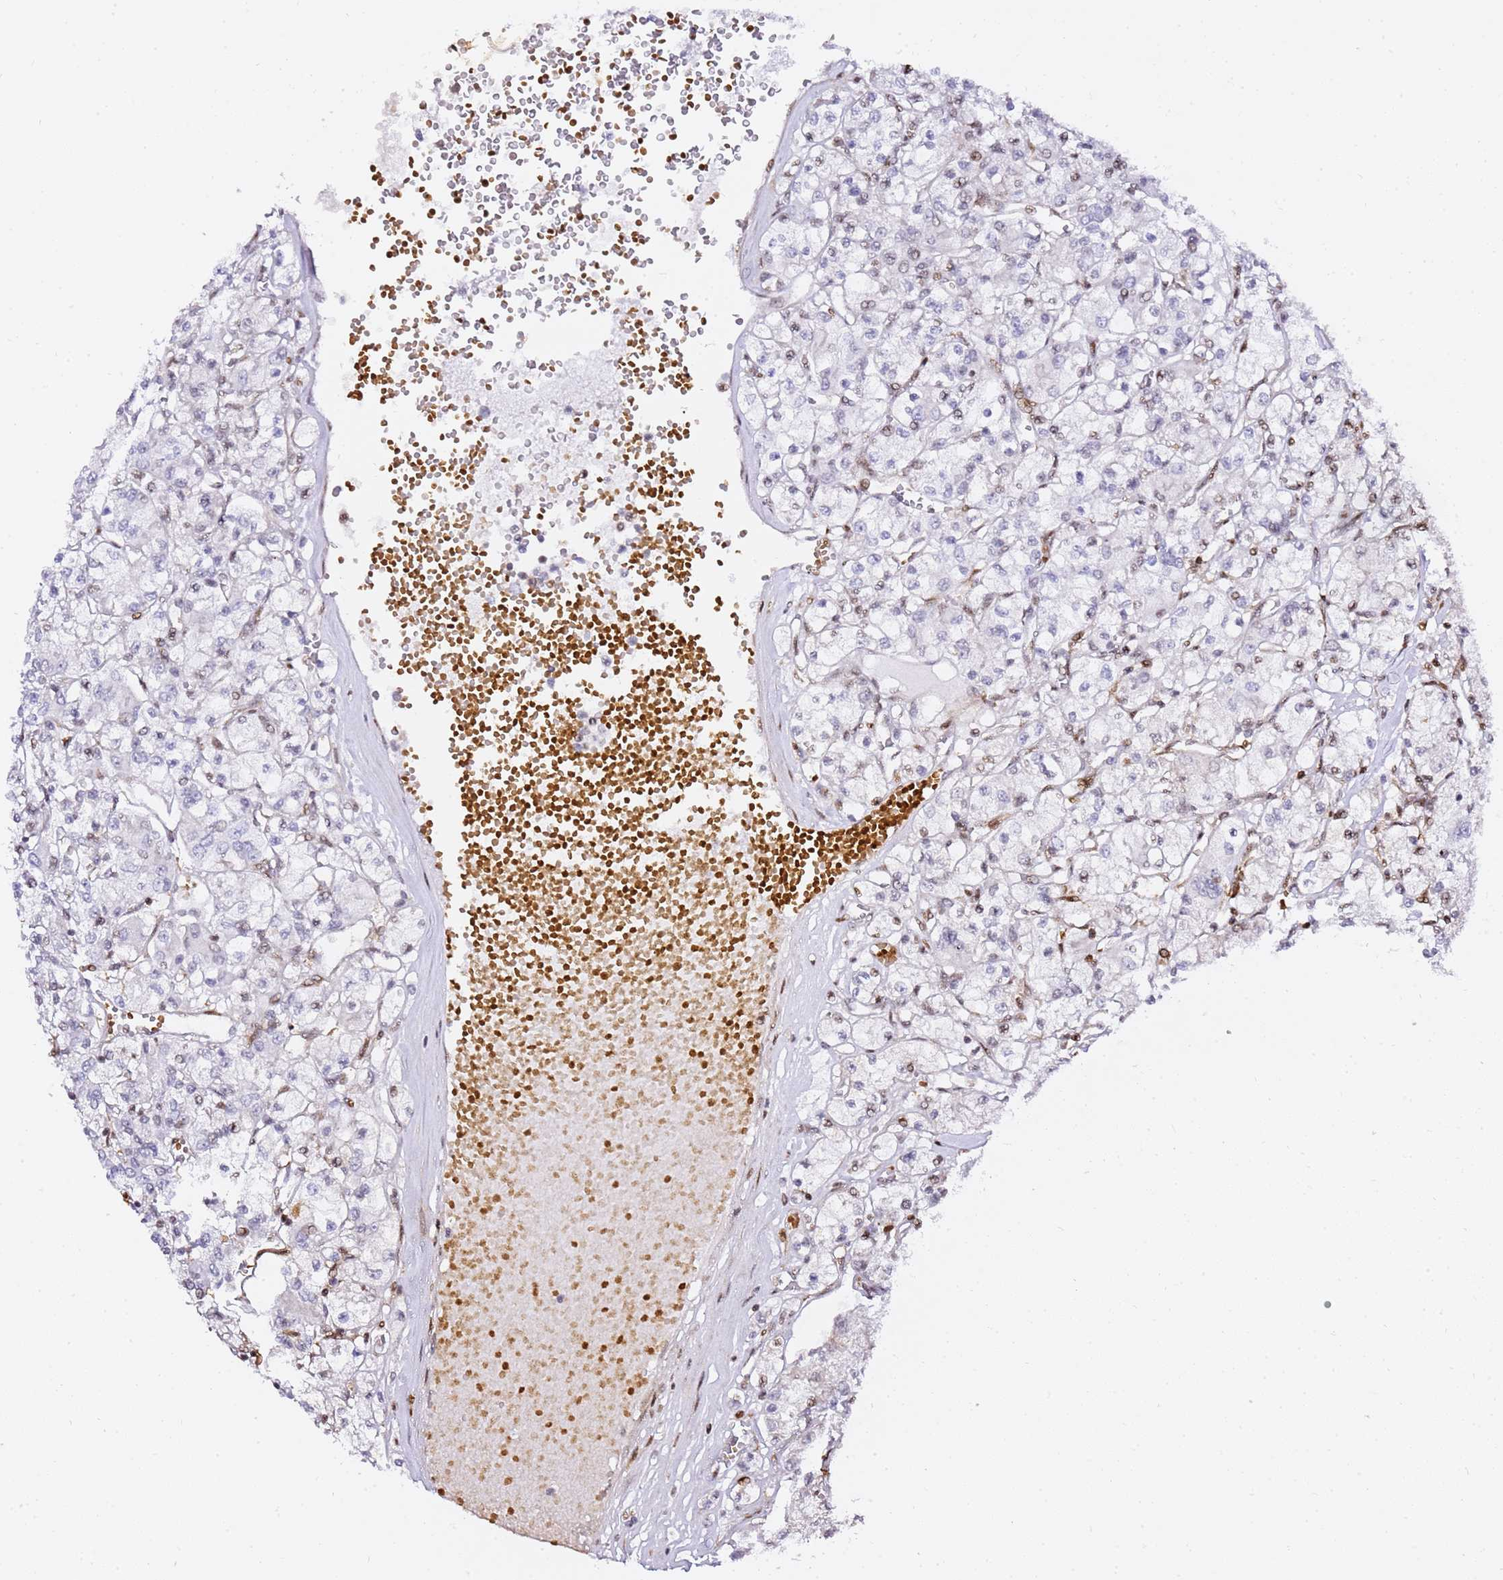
{"staining": {"intensity": "negative", "quantity": "none", "location": "none"}, "tissue": "renal cancer", "cell_type": "Tumor cells", "image_type": "cancer", "snomed": [{"axis": "morphology", "description": "Adenocarcinoma, NOS"}, {"axis": "topography", "description": "Kidney"}], "caption": "Immunohistochemical staining of human renal adenocarcinoma reveals no significant staining in tumor cells.", "gene": "GBP2", "patient": {"sex": "female", "age": 59}}